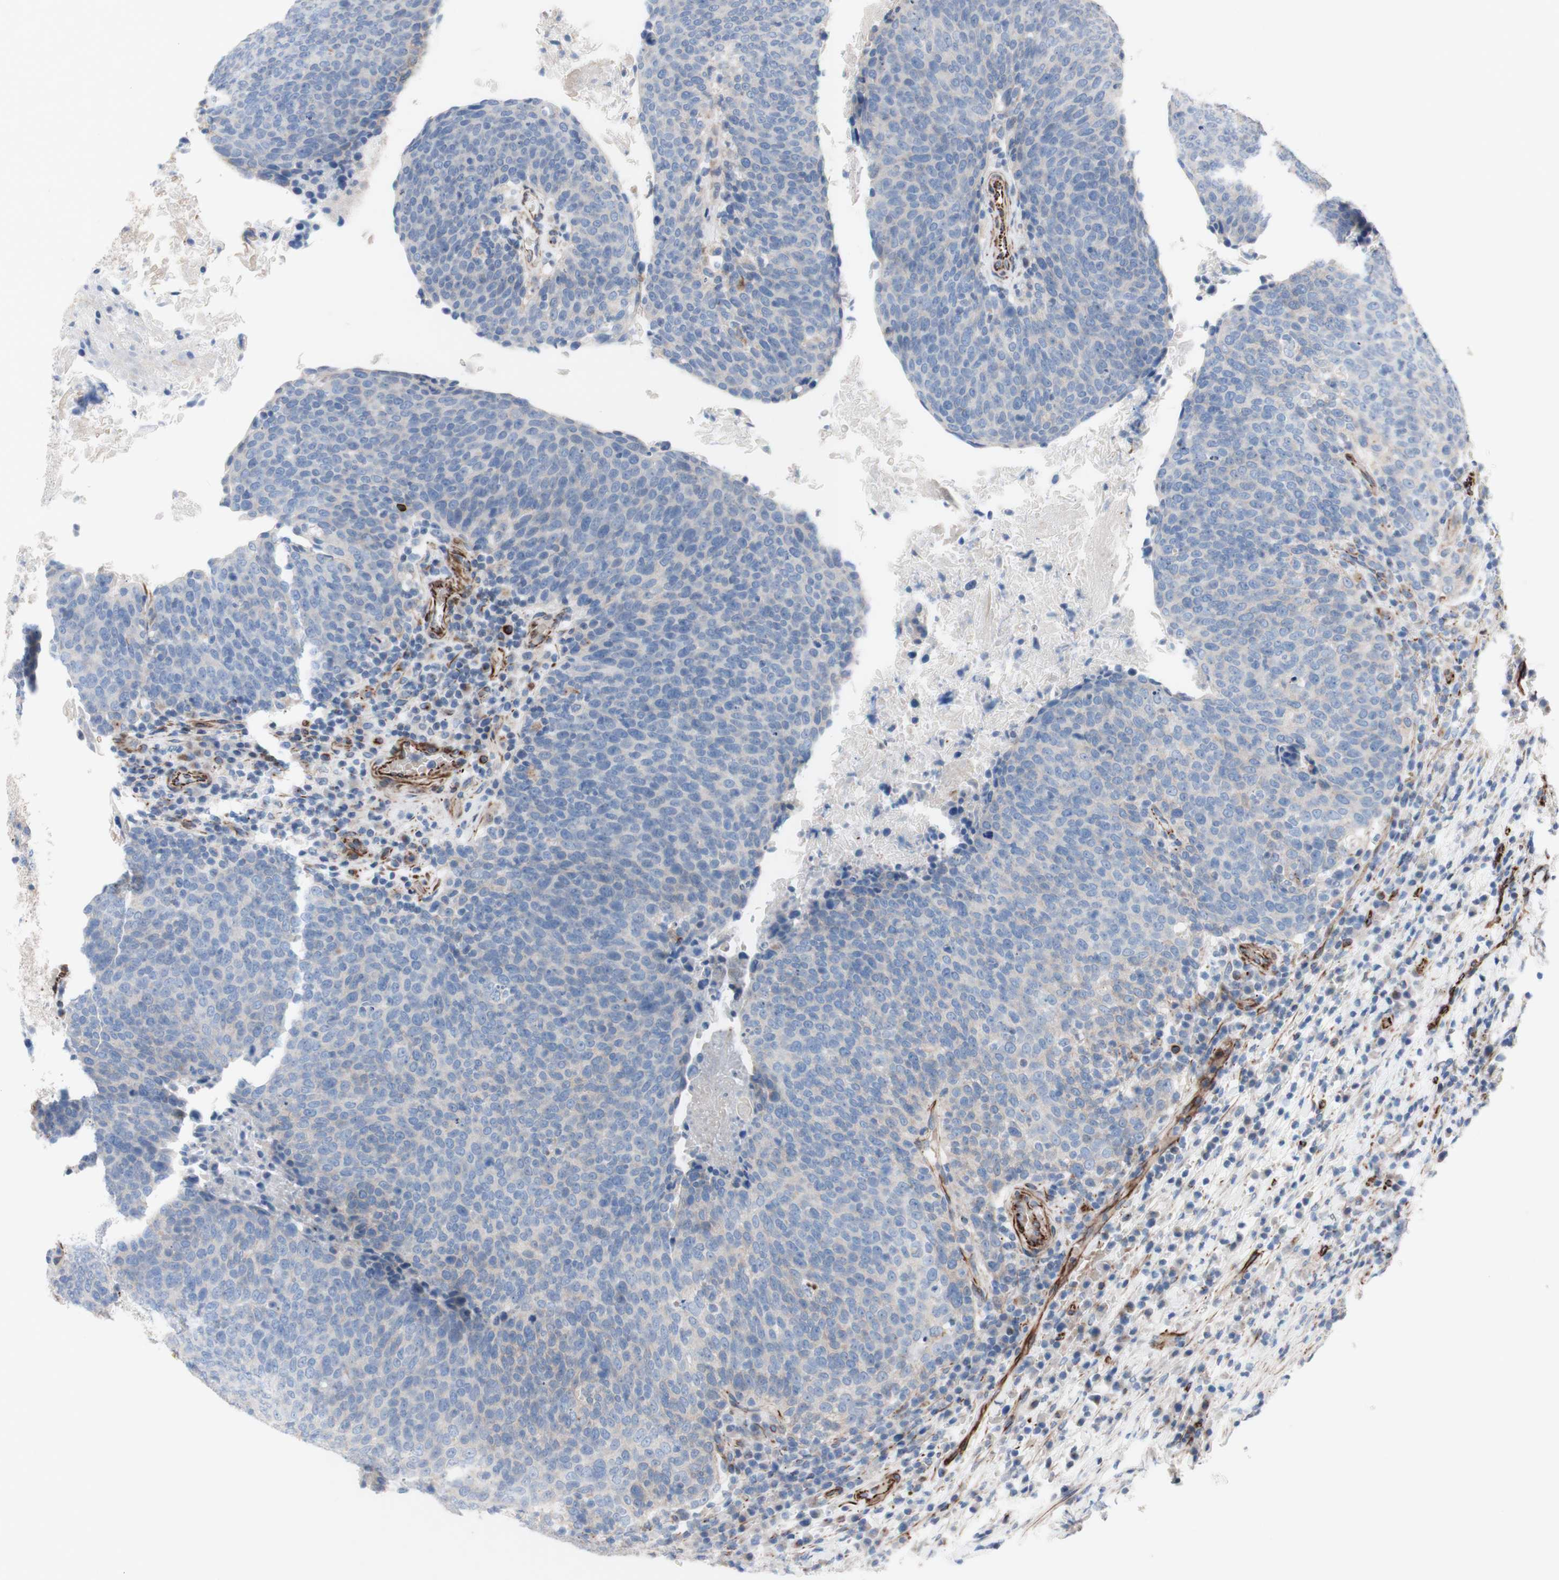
{"staining": {"intensity": "negative", "quantity": "none", "location": "none"}, "tissue": "head and neck cancer", "cell_type": "Tumor cells", "image_type": "cancer", "snomed": [{"axis": "morphology", "description": "Squamous cell carcinoma, NOS"}, {"axis": "morphology", "description": "Squamous cell carcinoma, metastatic, NOS"}, {"axis": "topography", "description": "Lymph node"}, {"axis": "topography", "description": "Head-Neck"}], "caption": "DAB (3,3'-diaminobenzidine) immunohistochemical staining of human head and neck cancer reveals no significant expression in tumor cells. (DAB (3,3'-diaminobenzidine) IHC visualized using brightfield microscopy, high magnification).", "gene": "AGPAT5", "patient": {"sex": "male", "age": 62}}